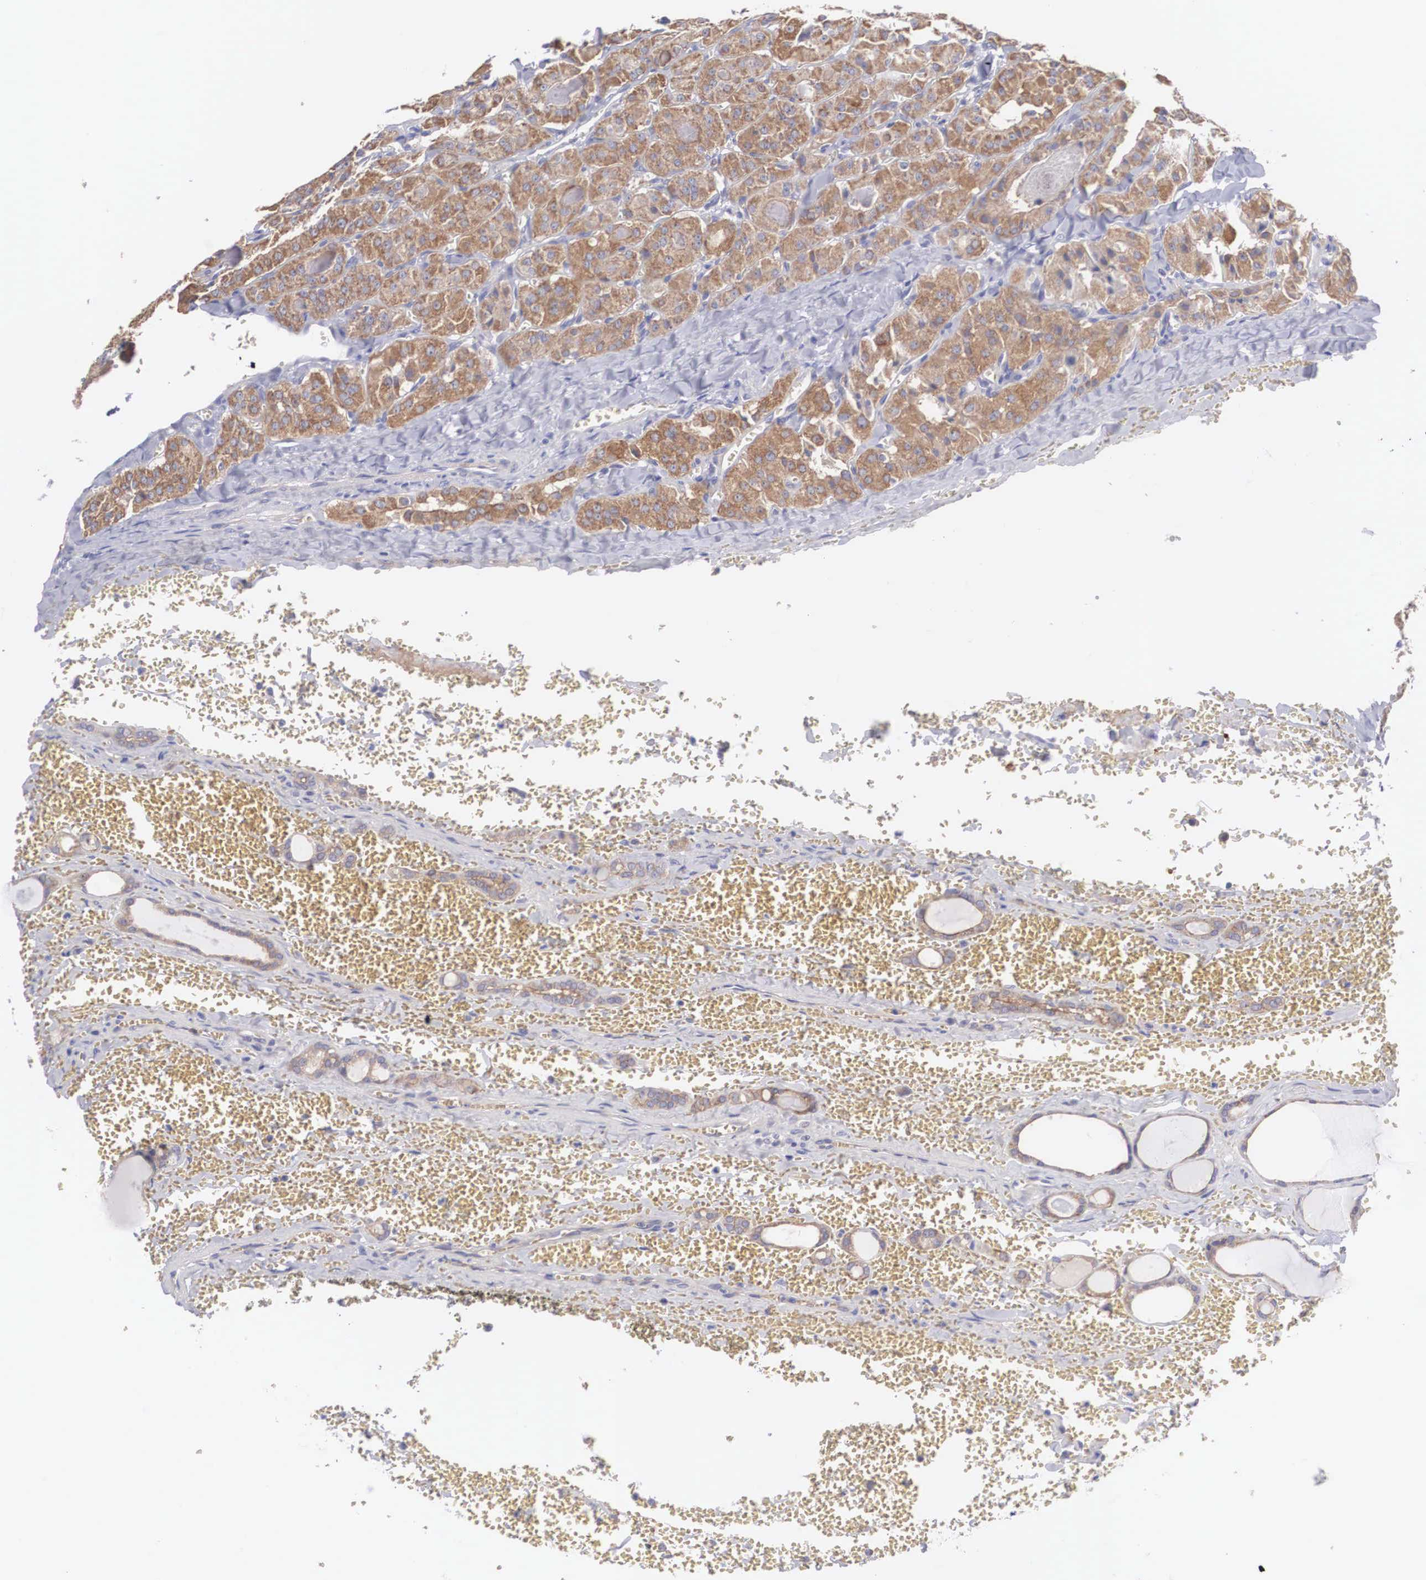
{"staining": {"intensity": "moderate", "quantity": ">75%", "location": "cytoplasmic/membranous"}, "tissue": "thyroid cancer", "cell_type": "Tumor cells", "image_type": "cancer", "snomed": [{"axis": "morphology", "description": "Carcinoma, NOS"}, {"axis": "topography", "description": "Thyroid gland"}], "caption": "DAB (3,3'-diaminobenzidine) immunohistochemical staining of thyroid carcinoma reveals moderate cytoplasmic/membranous protein positivity in about >75% of tumor cells.", "gene": "TXLNG", "patient": {"sex": "male", "age": 76}}